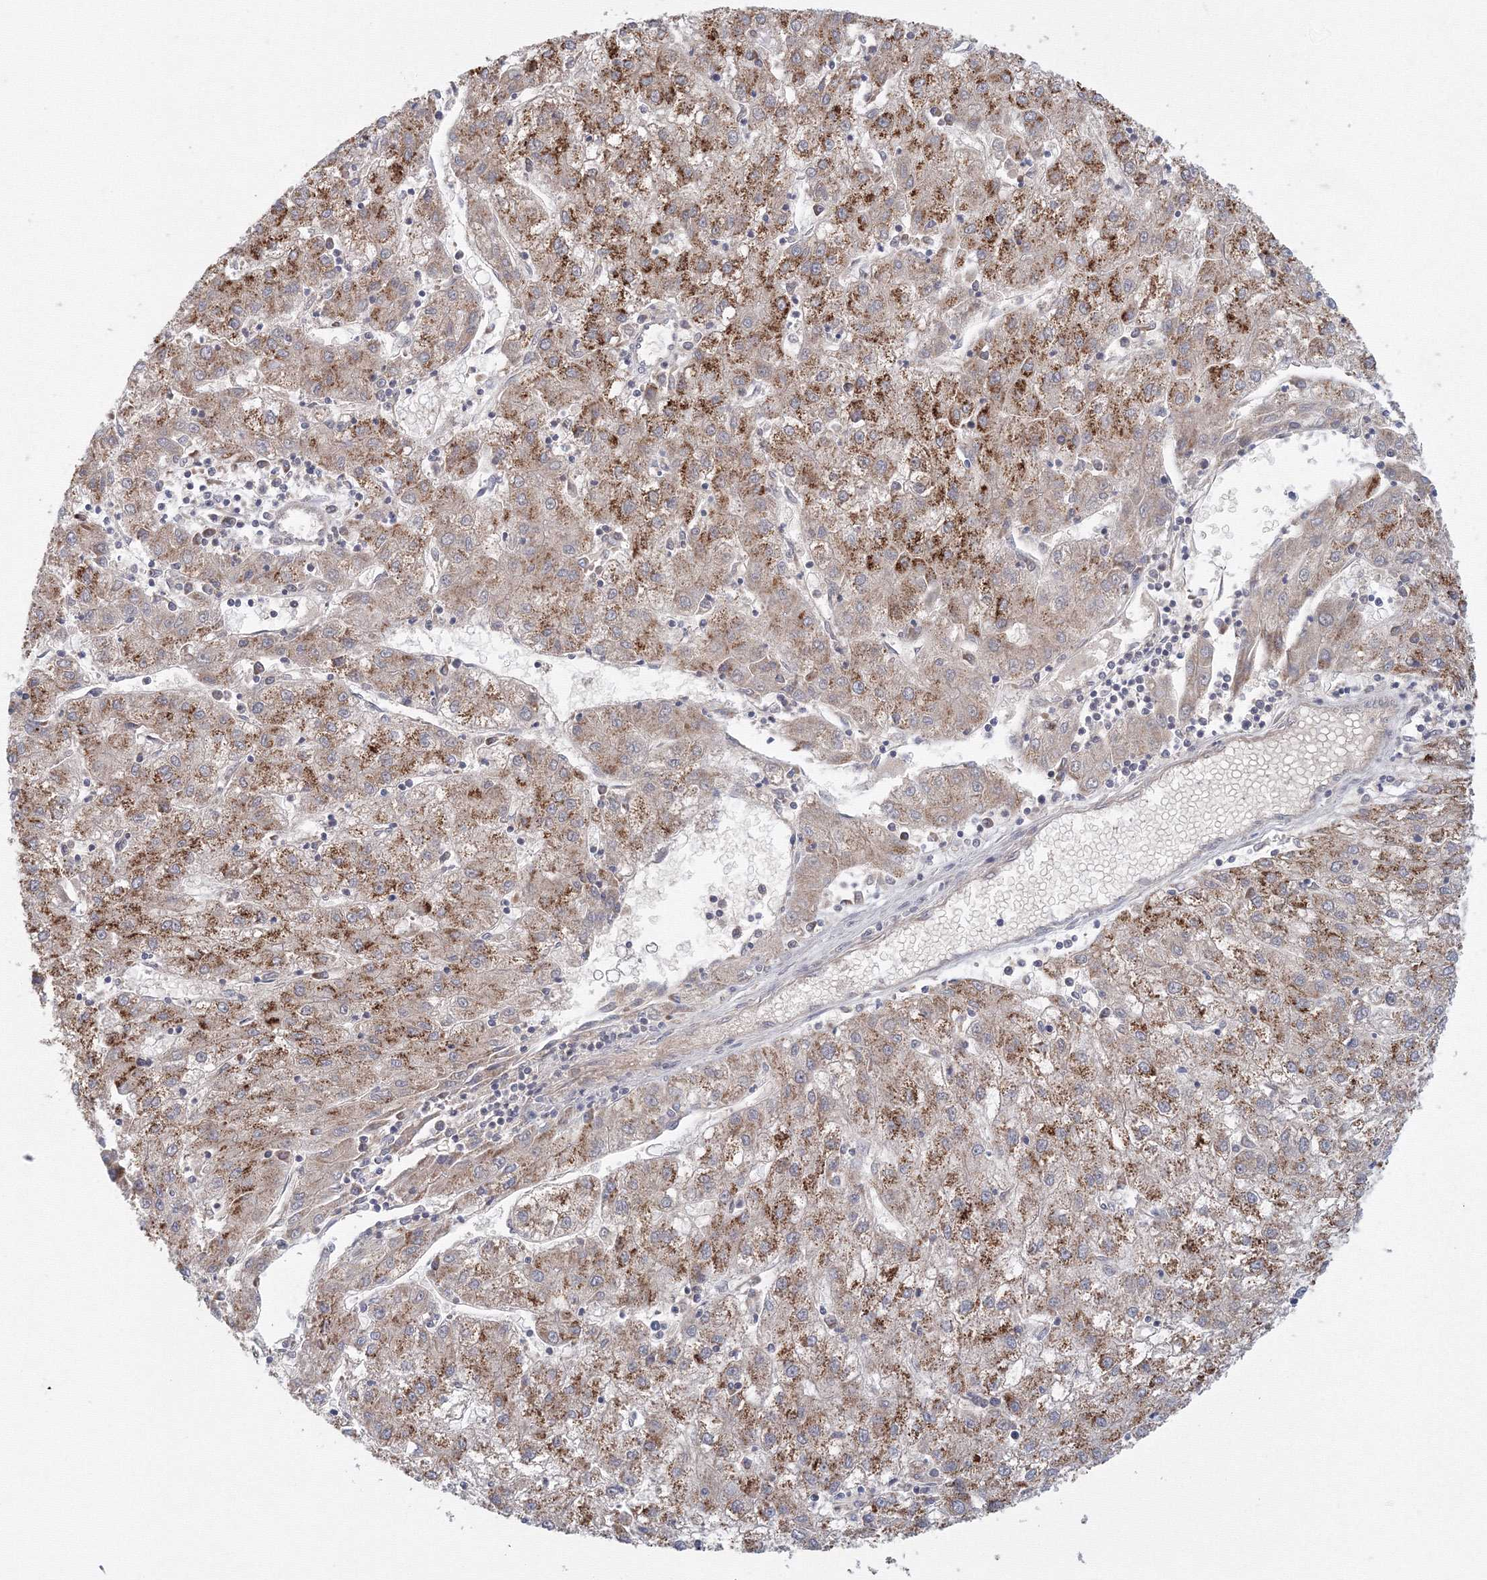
{"staining": {"intensity": "moderate", "quantity": ">75%", "location": "cytoplasmic/membranous"}, "tissue": "liver cancer", "cell_type": "Tumor cells", "image_type": "cancer", "snomed": [{"axis": "morphology", "description": "Carcinoma, Hepatocellular, NOS"}, {"axis": "topography", "description": "Liver"}], "caption": "IHC of human liver hepatocellular carcinoma reveals medium levels of moderate cytoplasmic/membranous staining in about >75% of tumor cells.", "gene": "TACC2", "patient": {"sex": "male", "age": 72}}